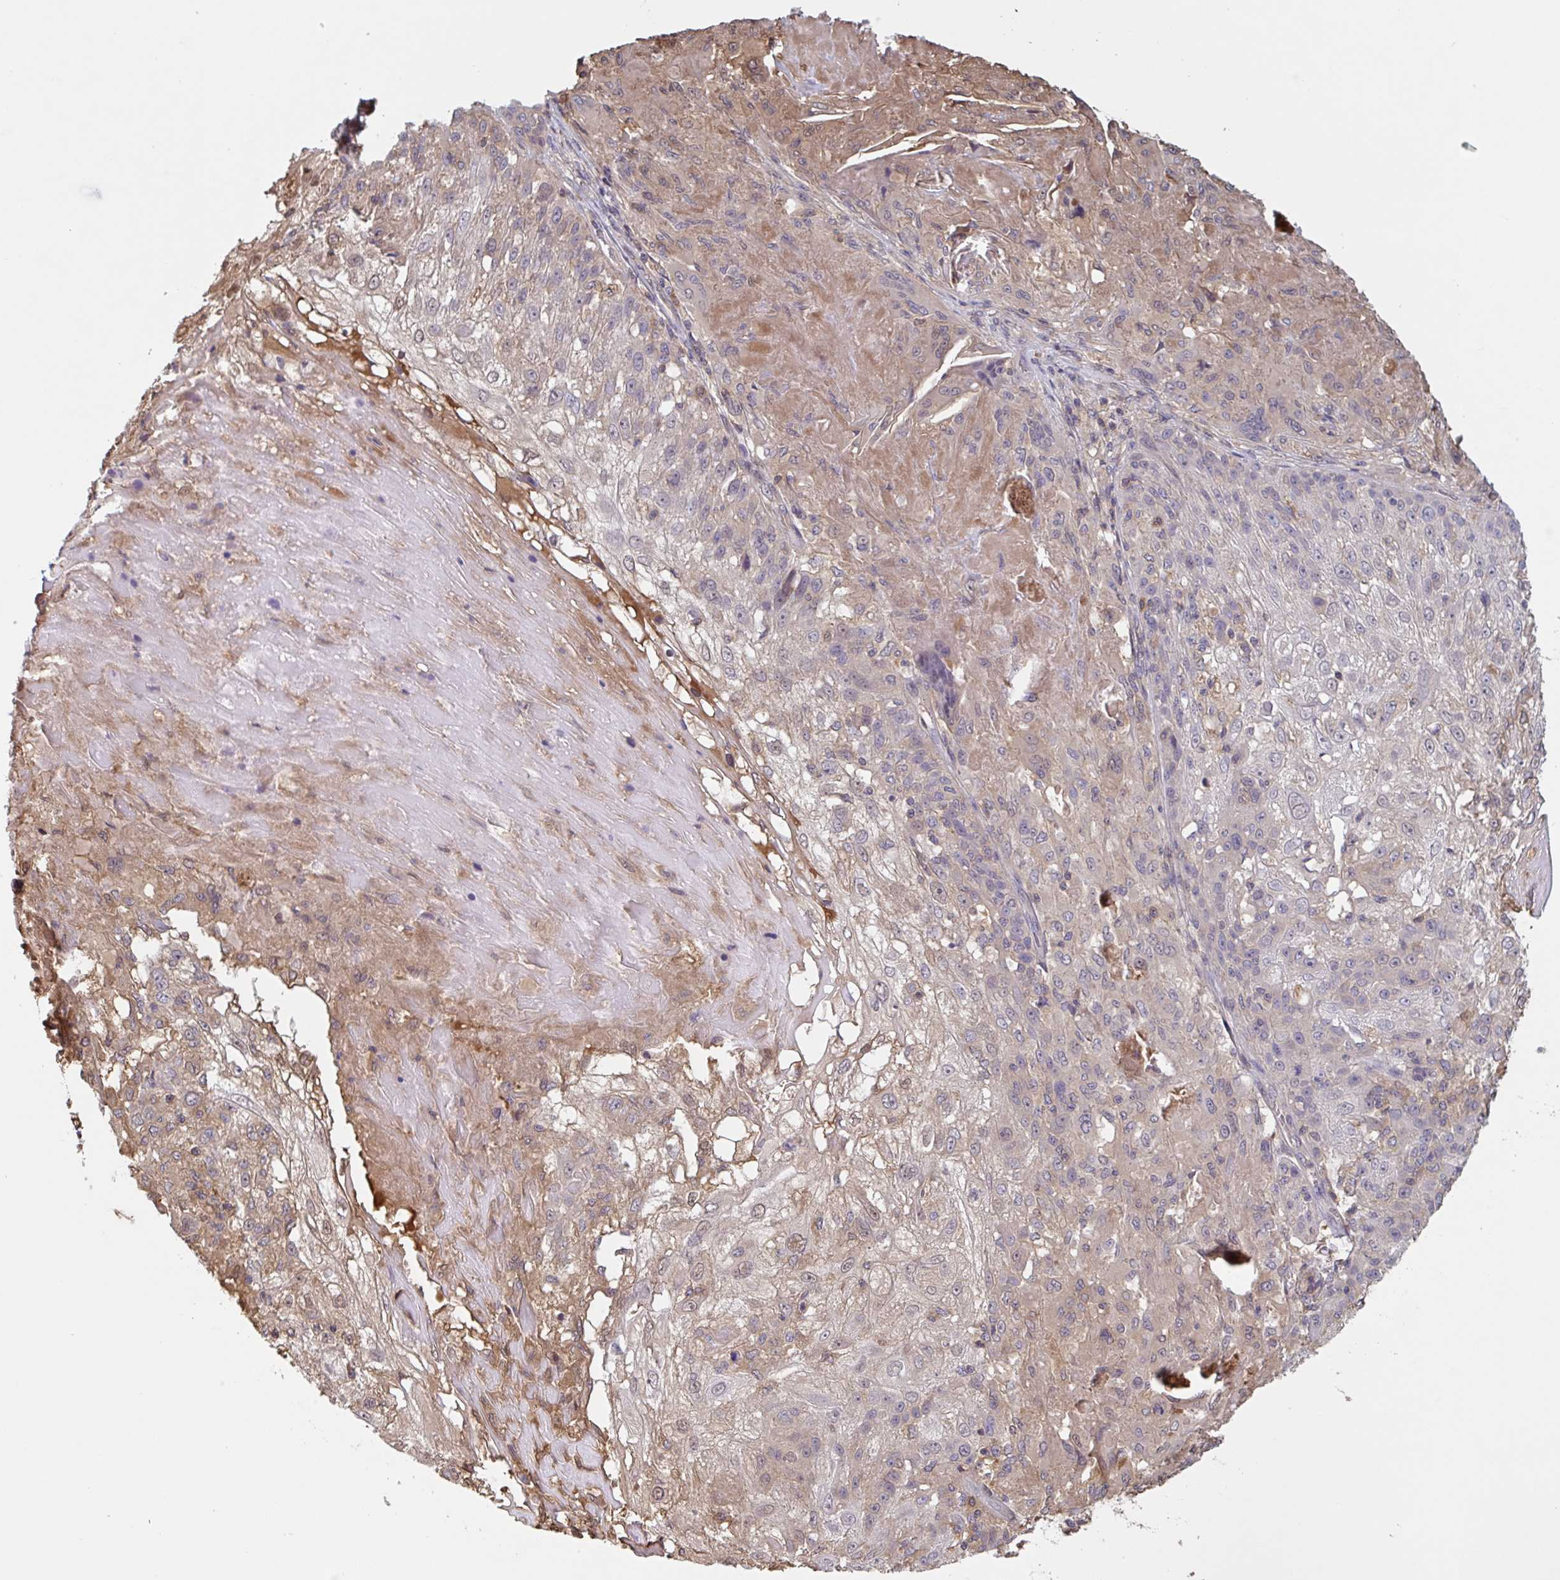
{"staining": {"intensity": "weak", "quantity": "25%-75%", "location": "cytoplasmic/membranous,nuclear"}, "tissue": "skin cancer", "cell_type": "Tumor cells", "image_type": "cancer", "snomed": [{"axis": "morphology", "description": "Normal tissue, NOS"}, {"axis": "morphology", "description": "Squamous cell carcinoma, NOS"}, {"axis": "topography", "description": "Skin"}], "caption": "A micrograph of skin cancer (squamous cell carcinoma) stained for a protein shows weak cytoplasmic/membranous and nuclear brown staining in tumor cells. The staining was performed using DAB, with brown indicating positive protein expression. Nuclei are stained blue with hematoxylin.", "gene": "OTOP2", "patient": {"sex": "female", "age": 83}}